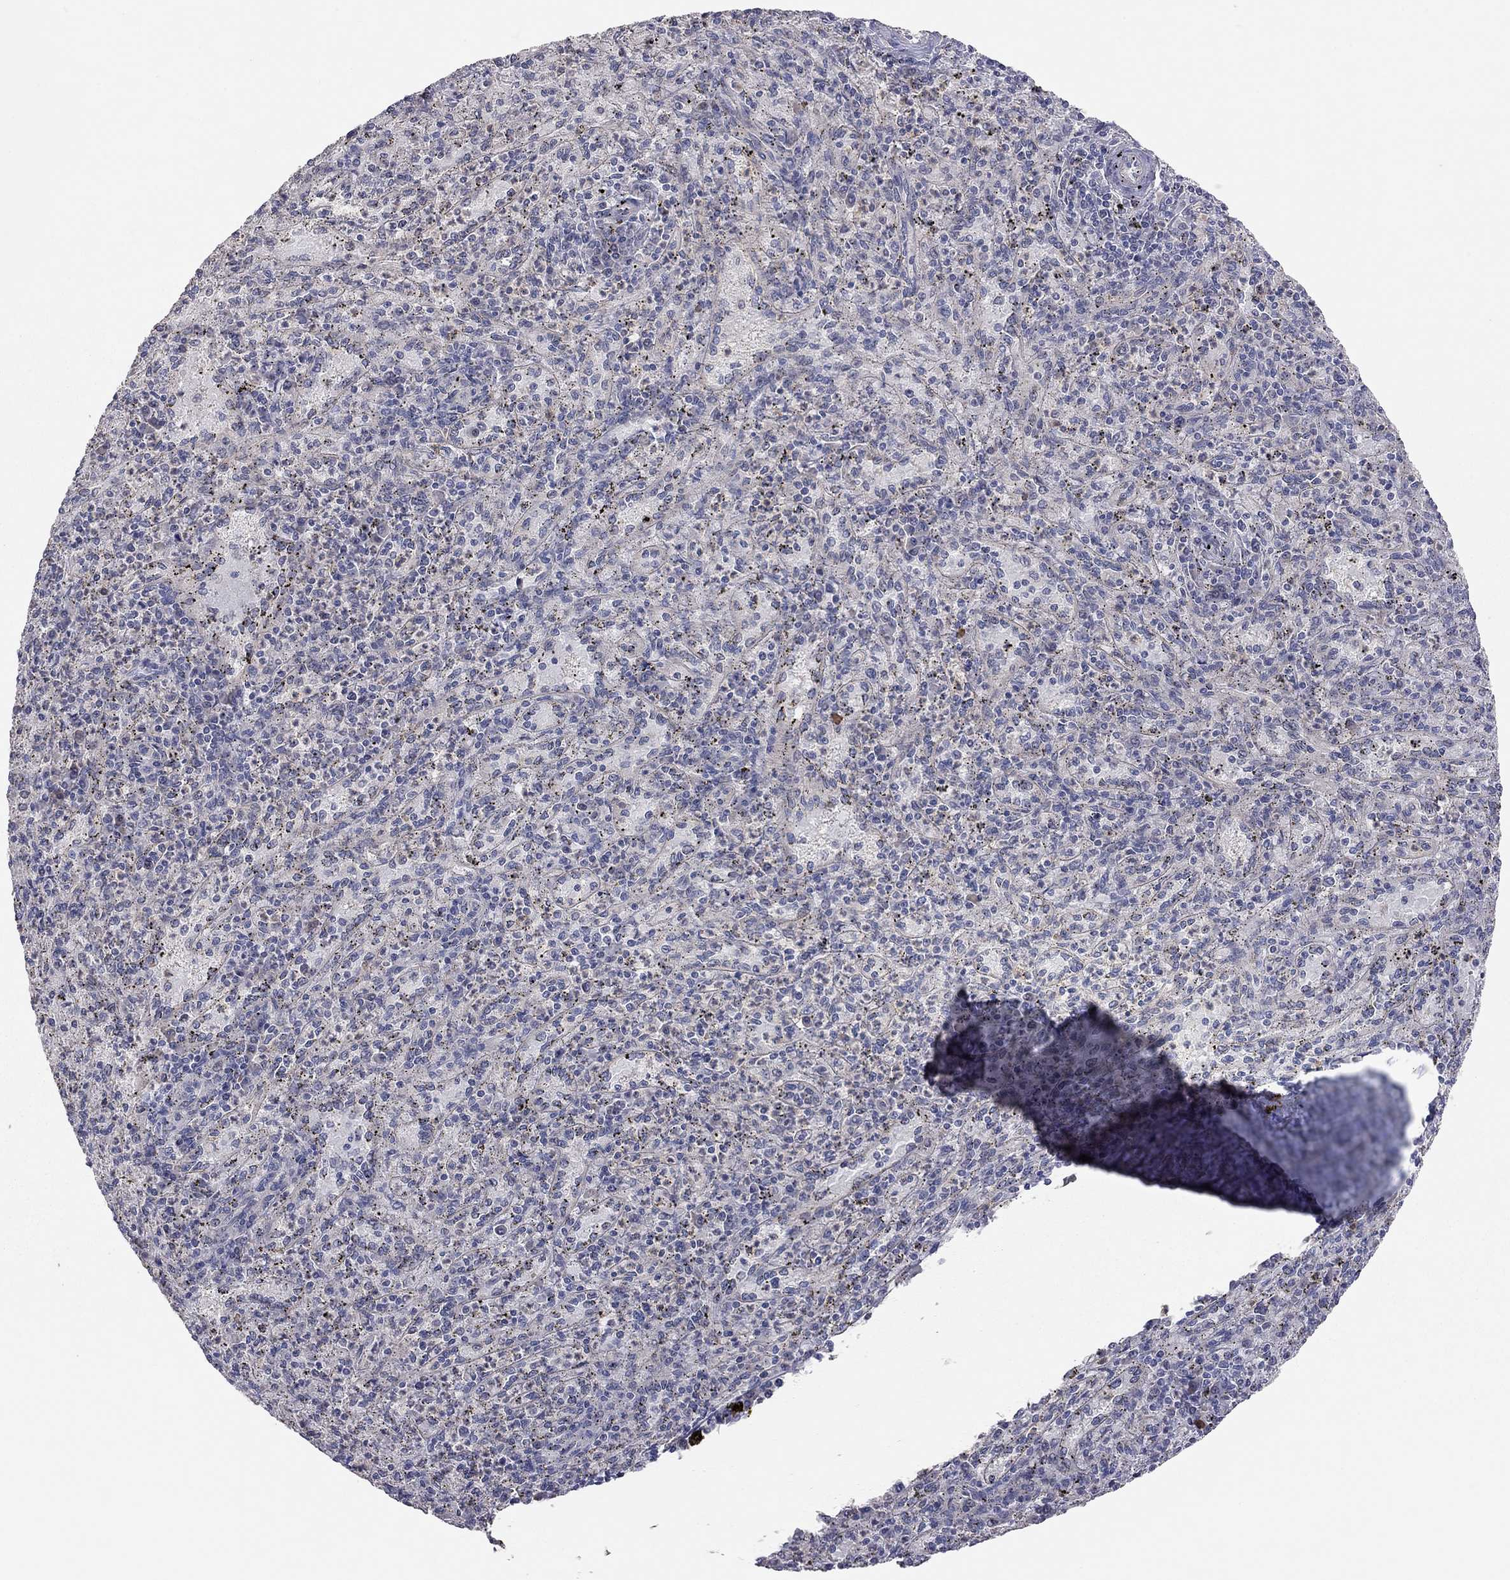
{"staining": {"intensity": "negative", "quantity": "none", "location": "none"}, "tissue": "spleen", "cell_type": "Cells in red pulp", "image_type": "normal", "snomed": [{"axis": "morphology", "description": "Normal tissue, NOS"}, {"axis": "topography", "description": "Spleen"}], "caption": "High magnification brightfield microscopy of normal spleen stained with DAB (brown) and counterstained with hematoxylin (blue): cells in red pulp show no significant staining. (Brightfield microscopy of DAB immunohistochemistry at high magnification).", "gene": "KCNB1", "patient": {"sex": "male", "age": 60}}